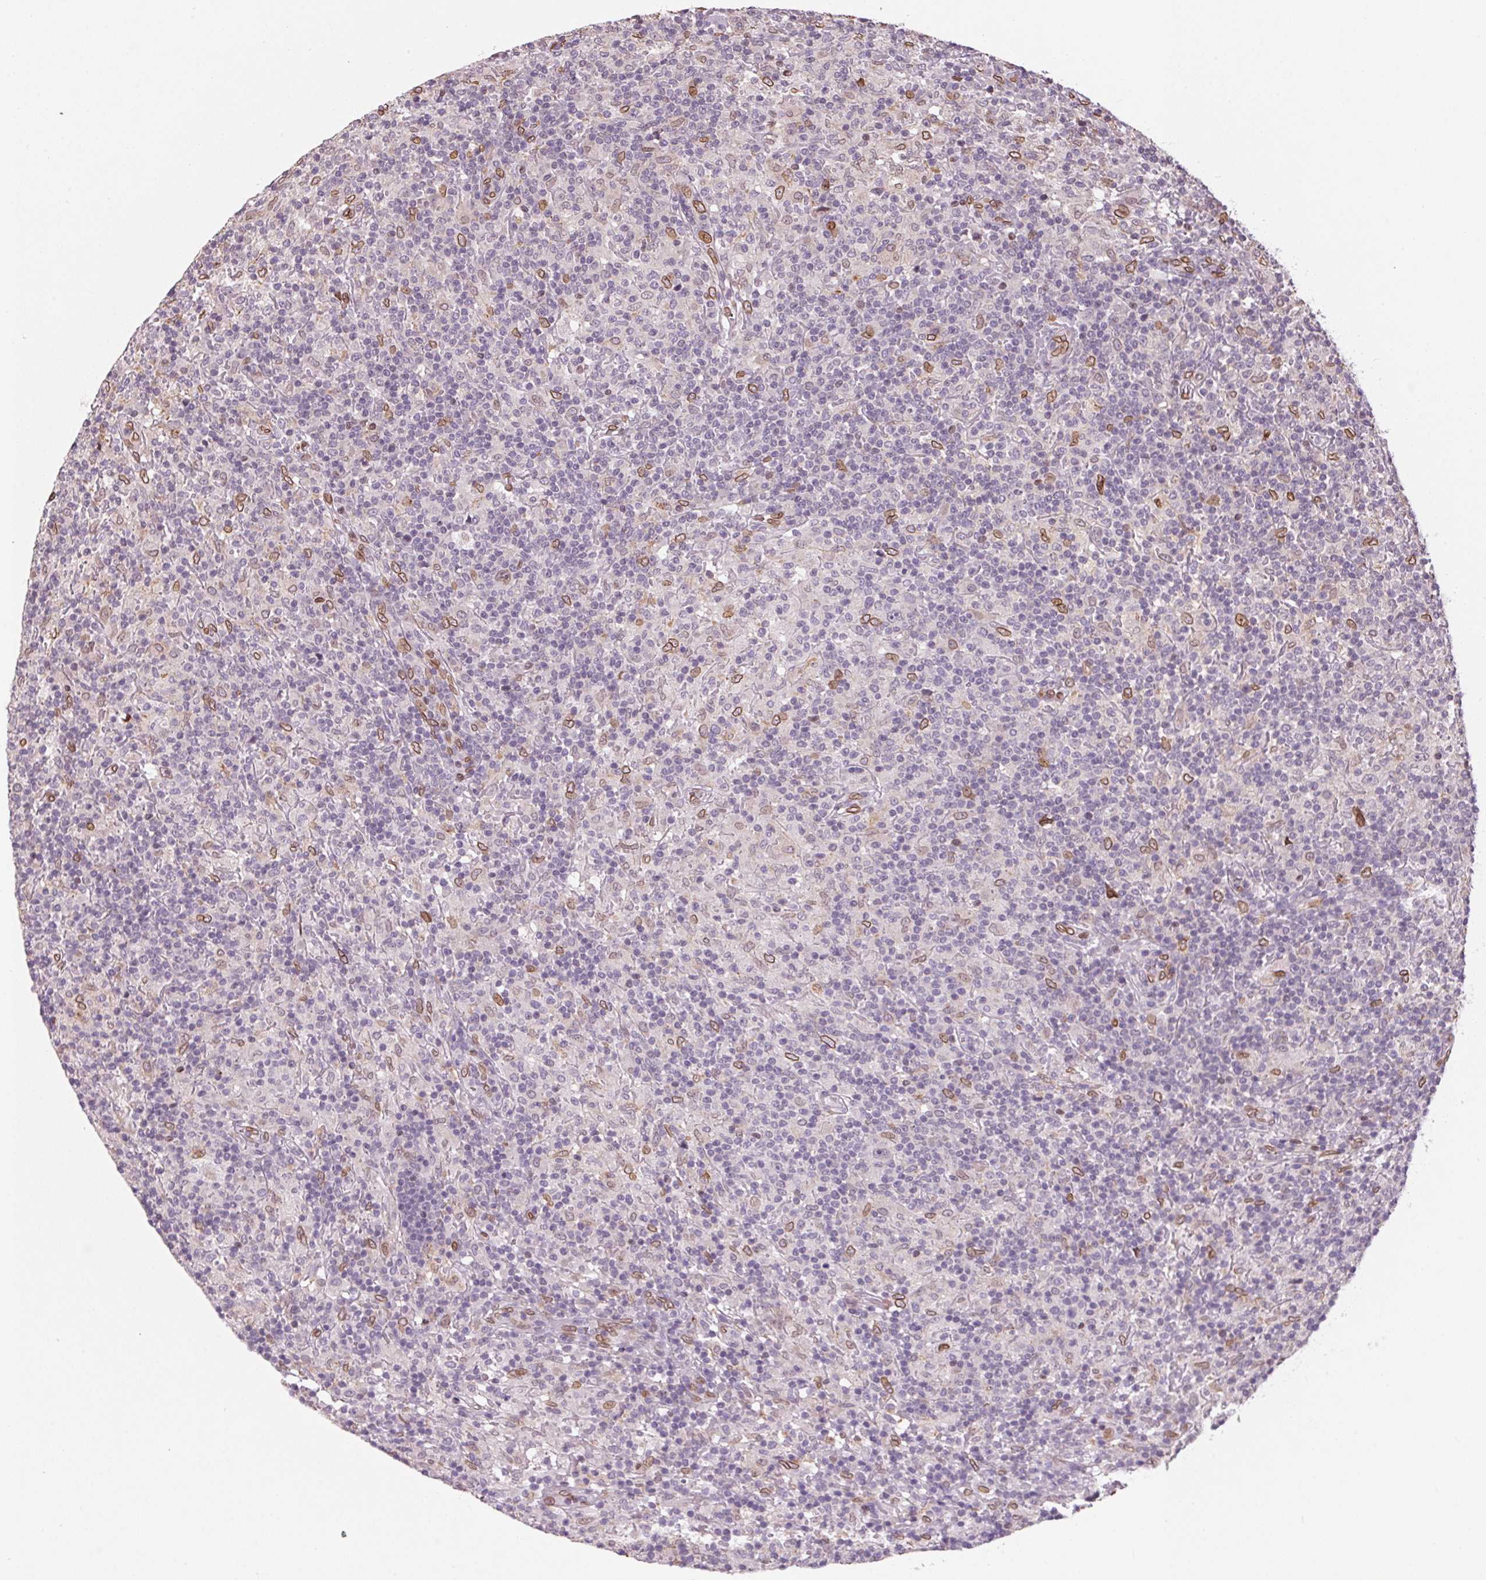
{"staining": {"intensity": "negative", "quantity": "none", "location": "none"}, "tissue": "lymphoma", "cell_type": "Tumor cells", "image_type": "cancer", "snomed": [{"axis": "morphology", "description": "Hodgkin's disease, NOS"}, {"axis": "topography", "description": "Lymph node"}], "caption": "Immunohistochemical staining of human lymphoma shows no significant positivity in tumor cells. (Stains: DAB immunohistochemistry (IHC) with hematoxylin counter stain, Microscopy: brightfield microscopy at high magnification).", "gene": "TMEM175", "patient": {"sex": "male", "age": 70}}